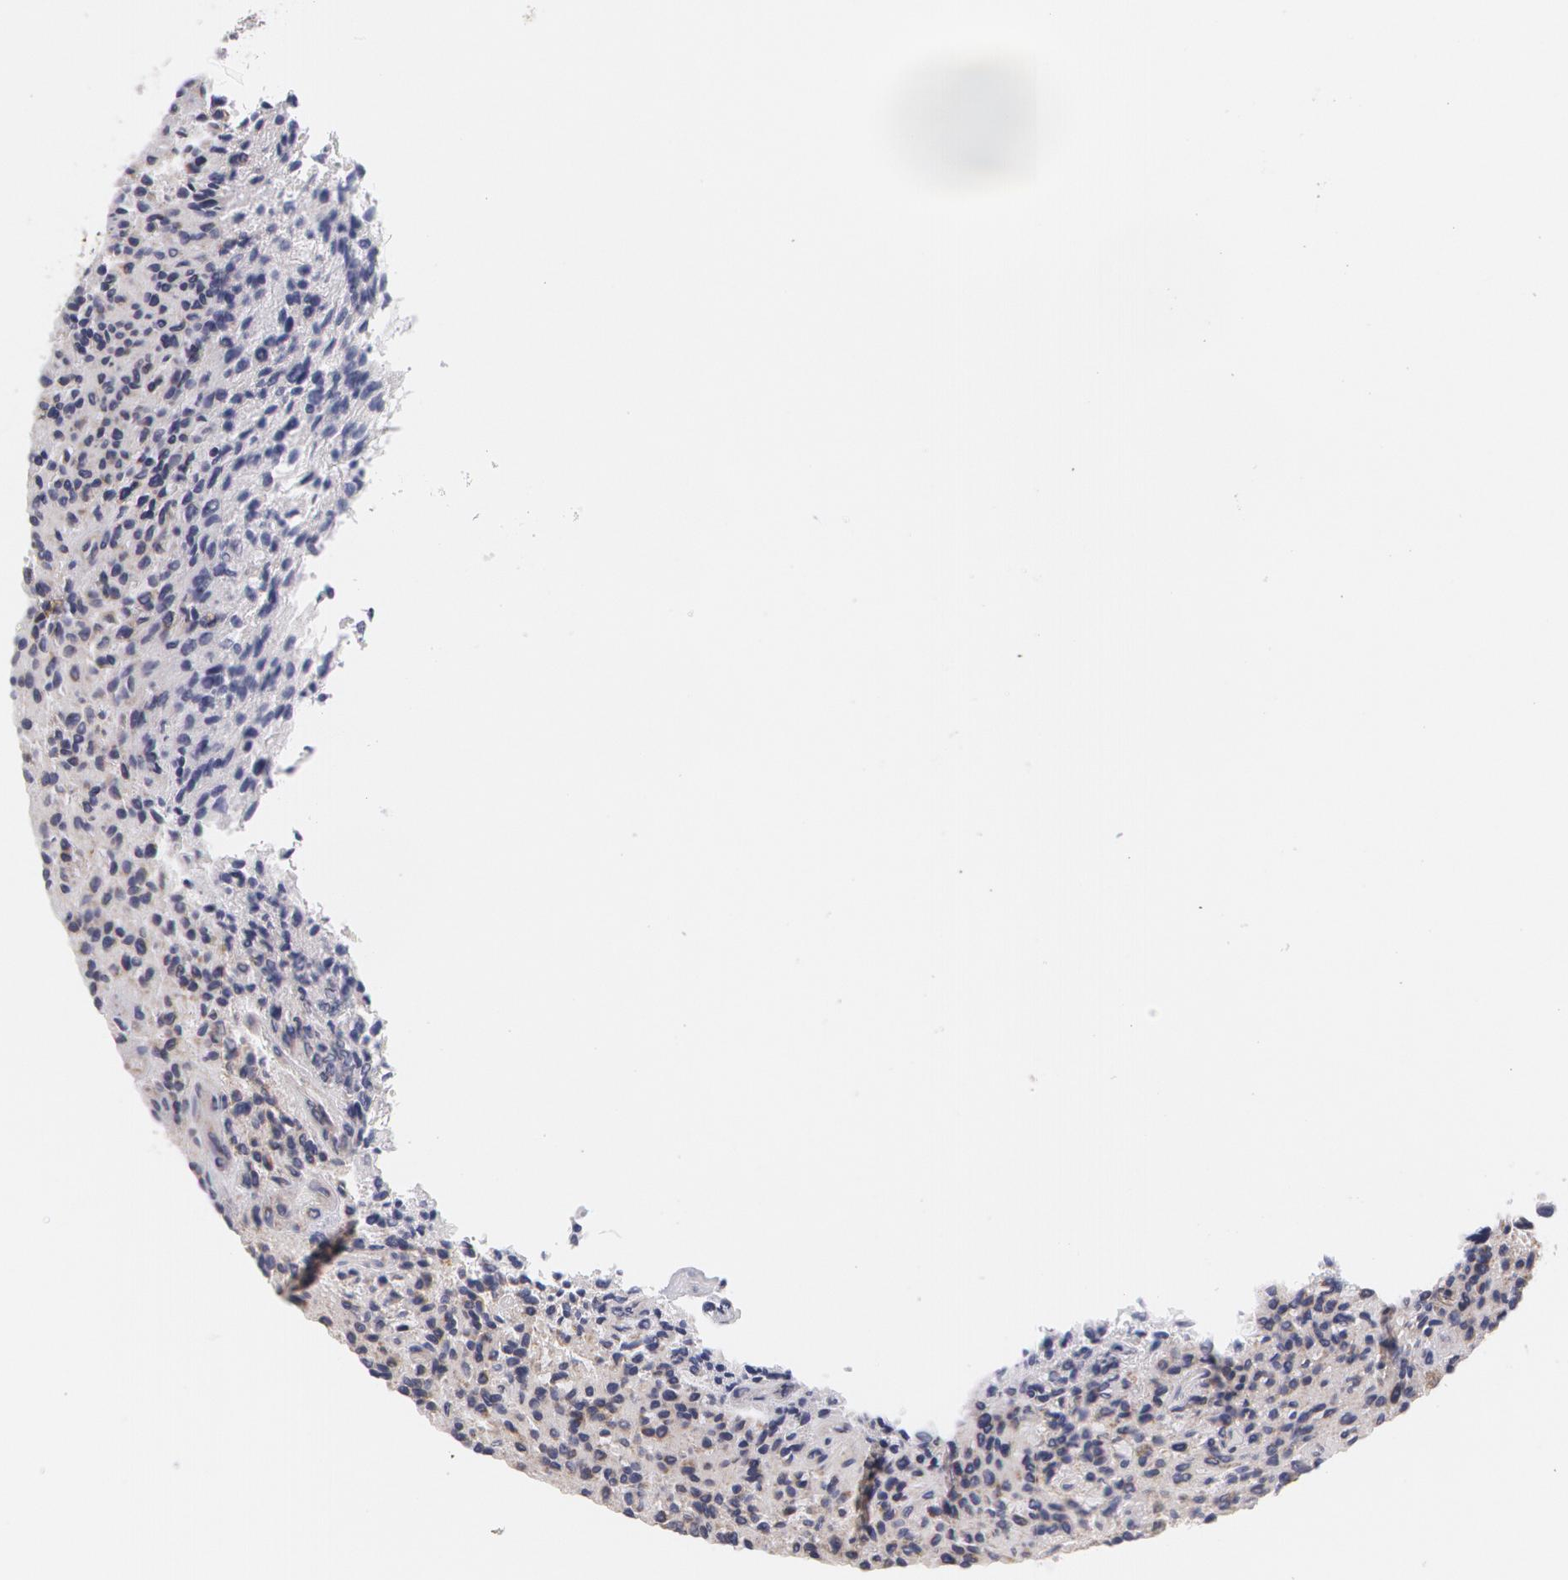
{"staining": {"intensity": "negative", "quantity": "none", "location": "none"}, "tissue": "glioma", "cell_type": "Tumor cells", "image_type": "cancer", "snomed": [{"axis": "morphology", "description": "Glioma, malignant, High grade"}, {"axis": "topography", "description": "Brain"}], "caption": "Image shows no significant protein staining in tumor cells of glioma.", "gene": "KRT18", "patient": {"sex": "female", "age": 13}}